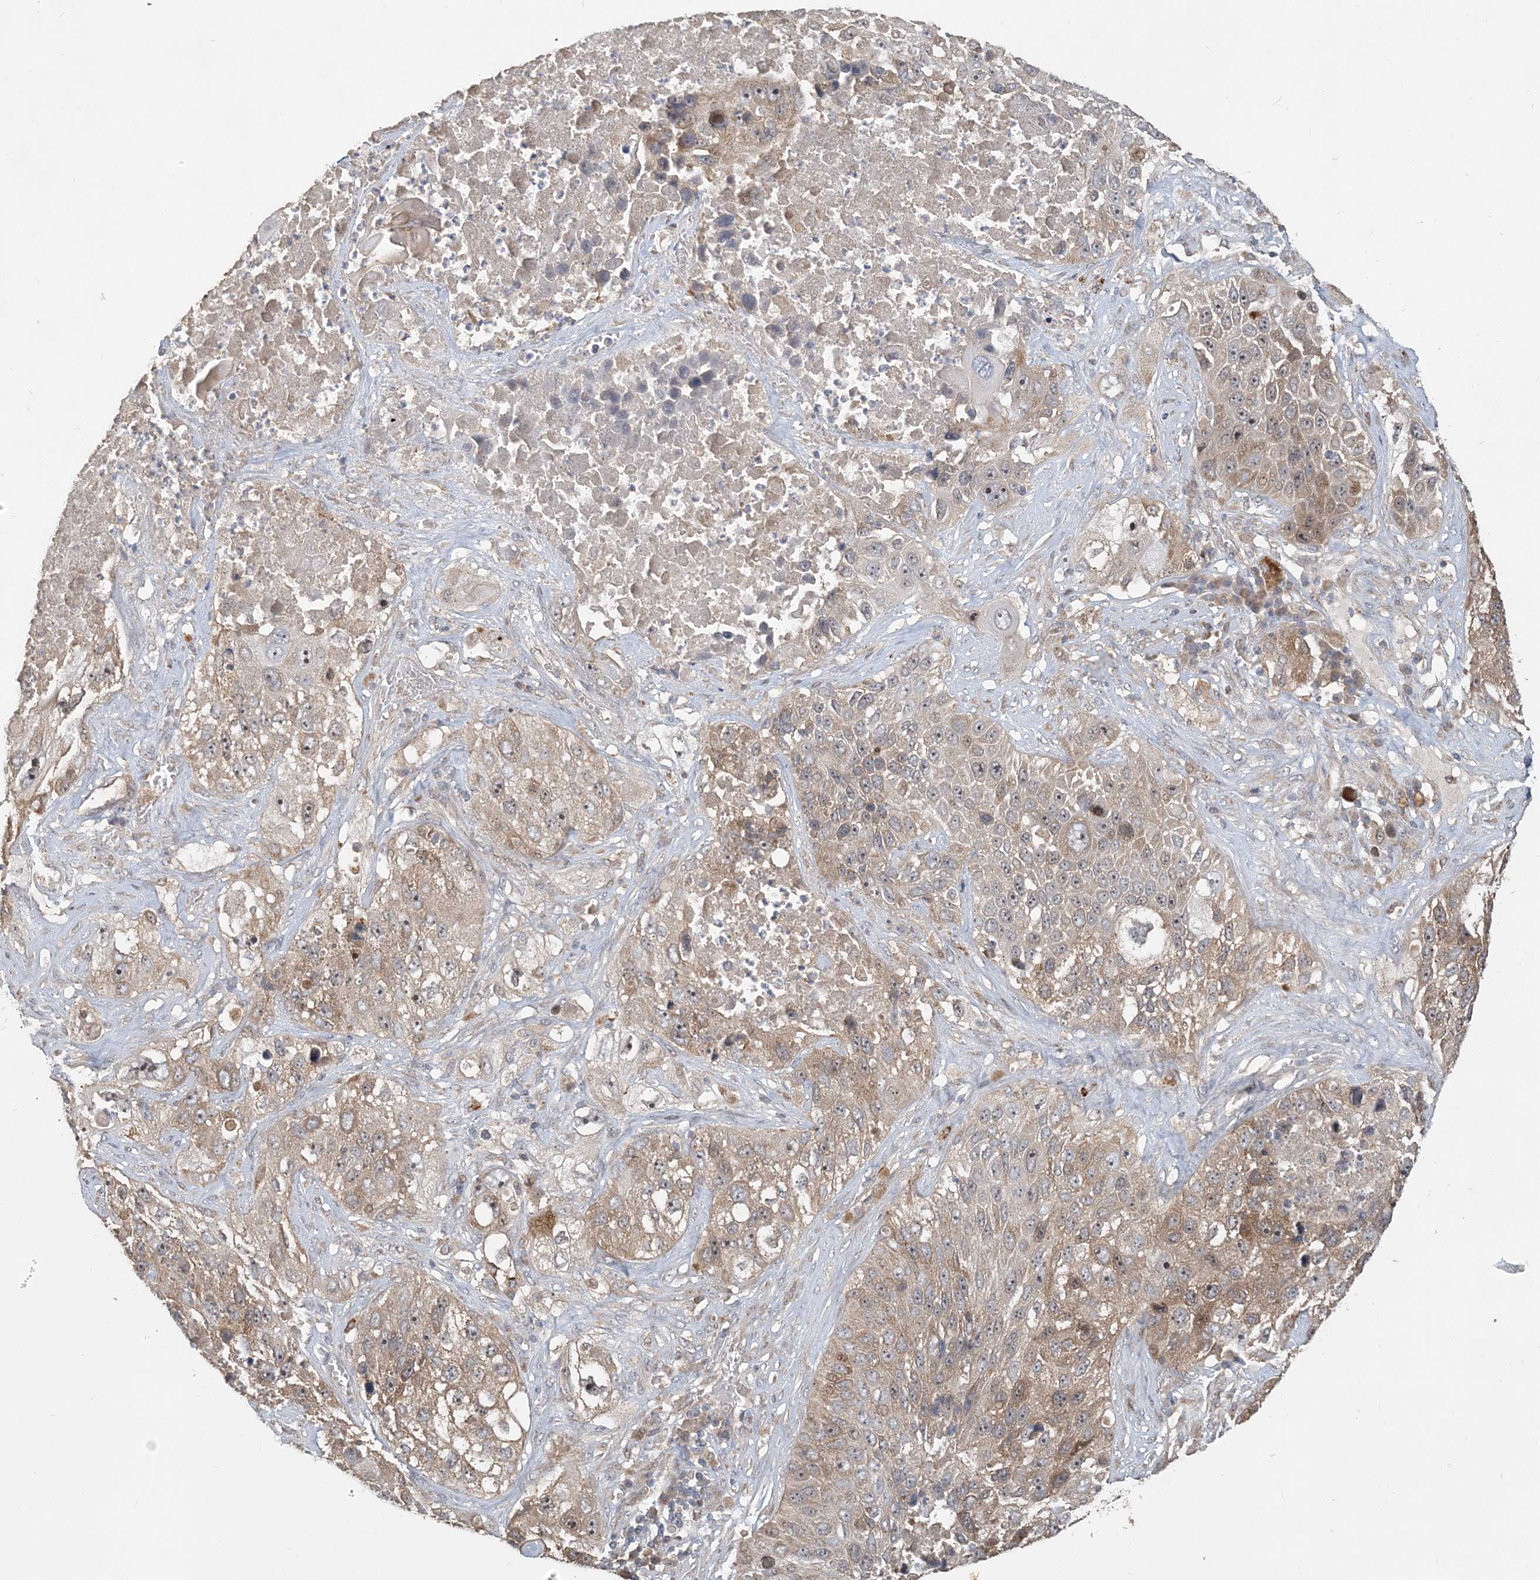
{"staining": {"intensity": "moderate", "quantity": ">75%", "location": "cytoplasmic/membranous,nuclear"}, "tissue": "lung cancer", "cell_type": "Tumor cells", "image_type": "cancer", "snomed": [{"axis": "morphology", "description": "Squamous cell carcinoma, NOS"}, {"axis": "topography", "description": "Lung"}], "caption": "This histopathology image reveals lung squamous cell carcinoma stained with immunohistochemistry to label a protein in brown. The cytoplasmic/membranous and nuclear of tumor cells show moderate positivity for the protein. Nuclei are counter-stained blue.", "gene": "TRAIP", "patient": {"sex": "male", "age": 61}}